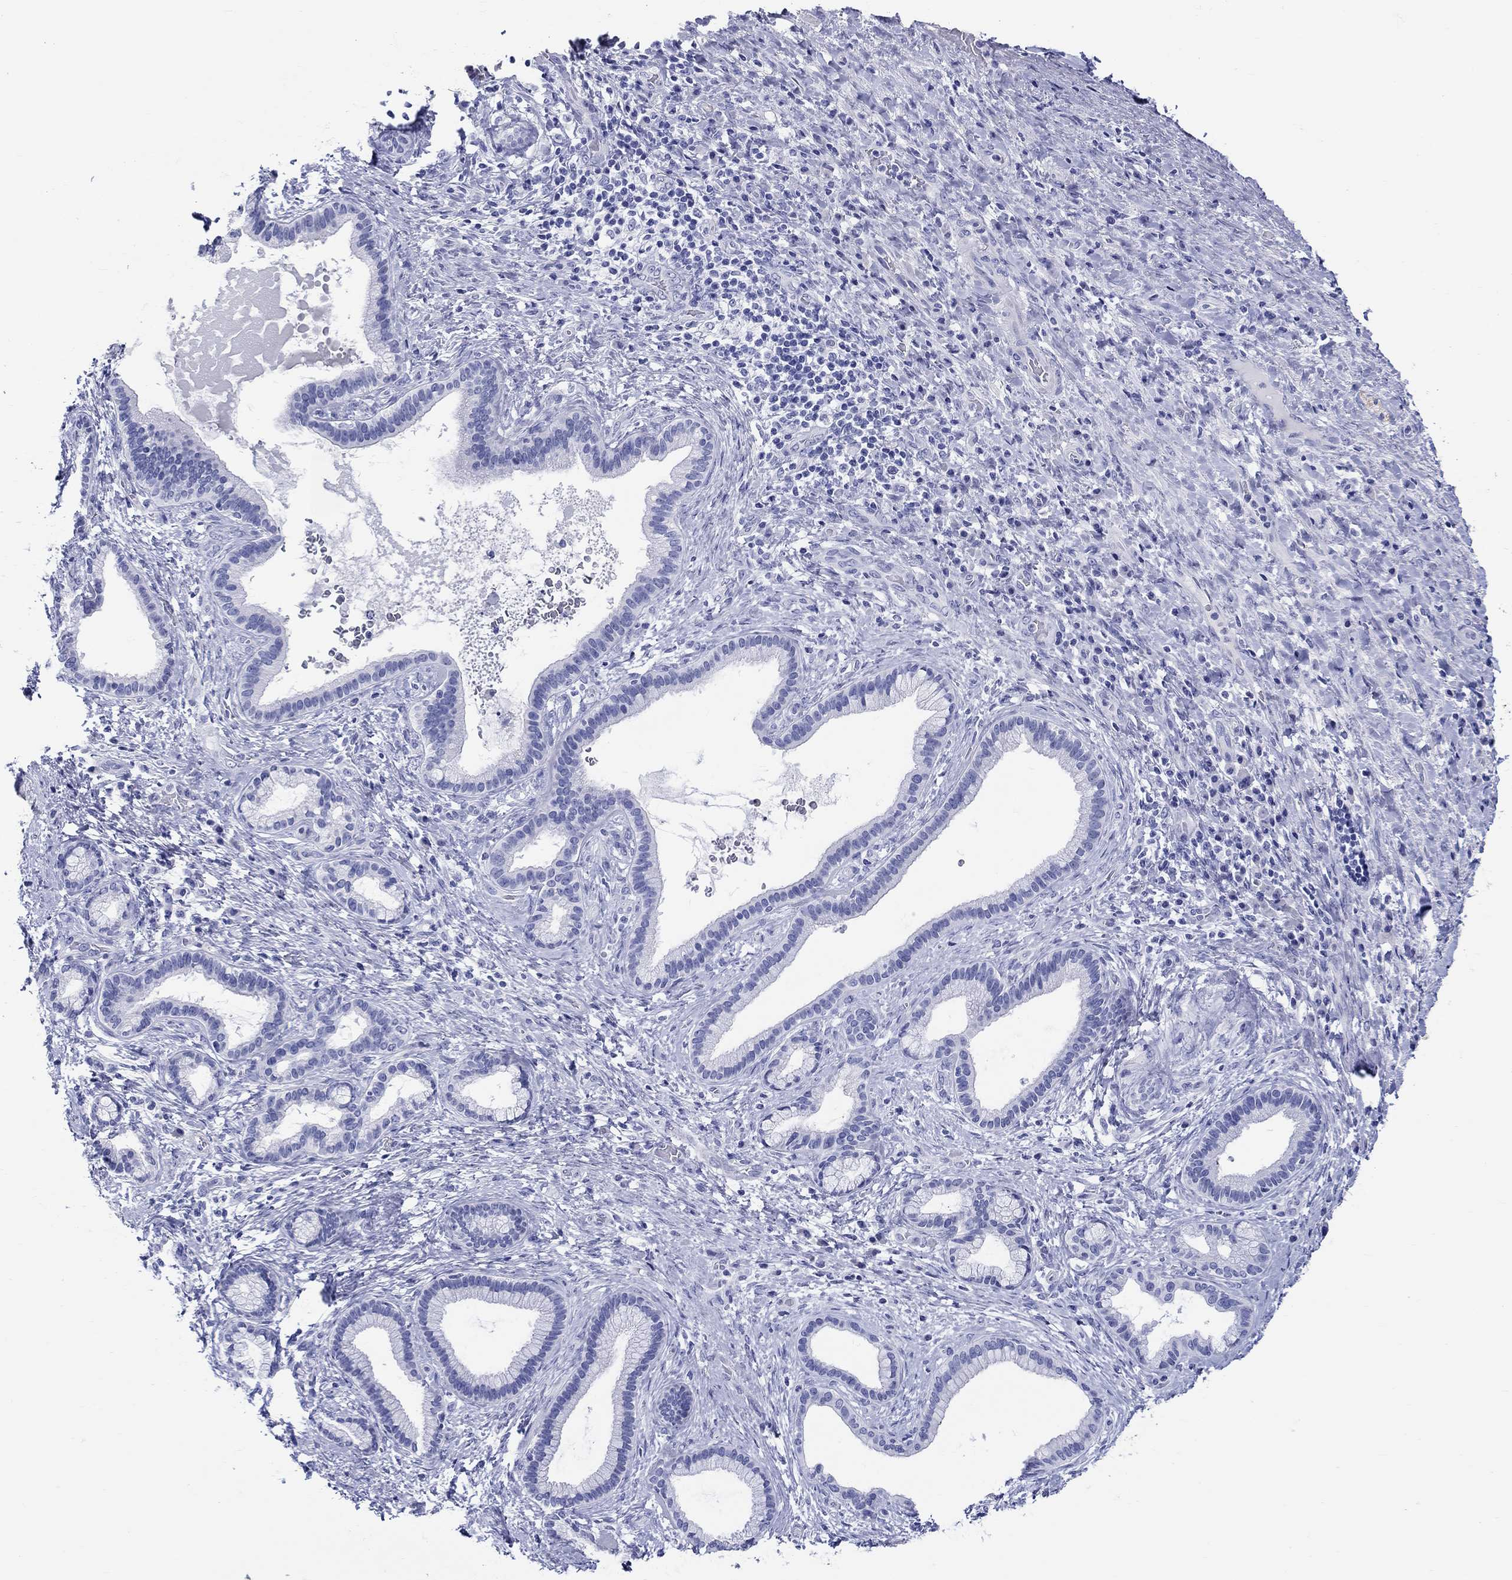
{"staining": {"intensity": "negative", "quantity": "none", "location": "none"}, "tissue": "liver cancer", "cell_type": "Tumor cells", "image_type": "cancer", "snomed": [{"axis": "morphology", "description": "Cholangiocarcinoma"}, {"axis": "topography", "description": "Liver"}], "caption": "Immunohistochemistry histopathology image of liver cancer (cholangiocarcinoma) stained for a protein (brown), which demonstrates no staining in tumor cells.", "gene": "CRYGS", "patient": {"sex": "female", "age": 73}}